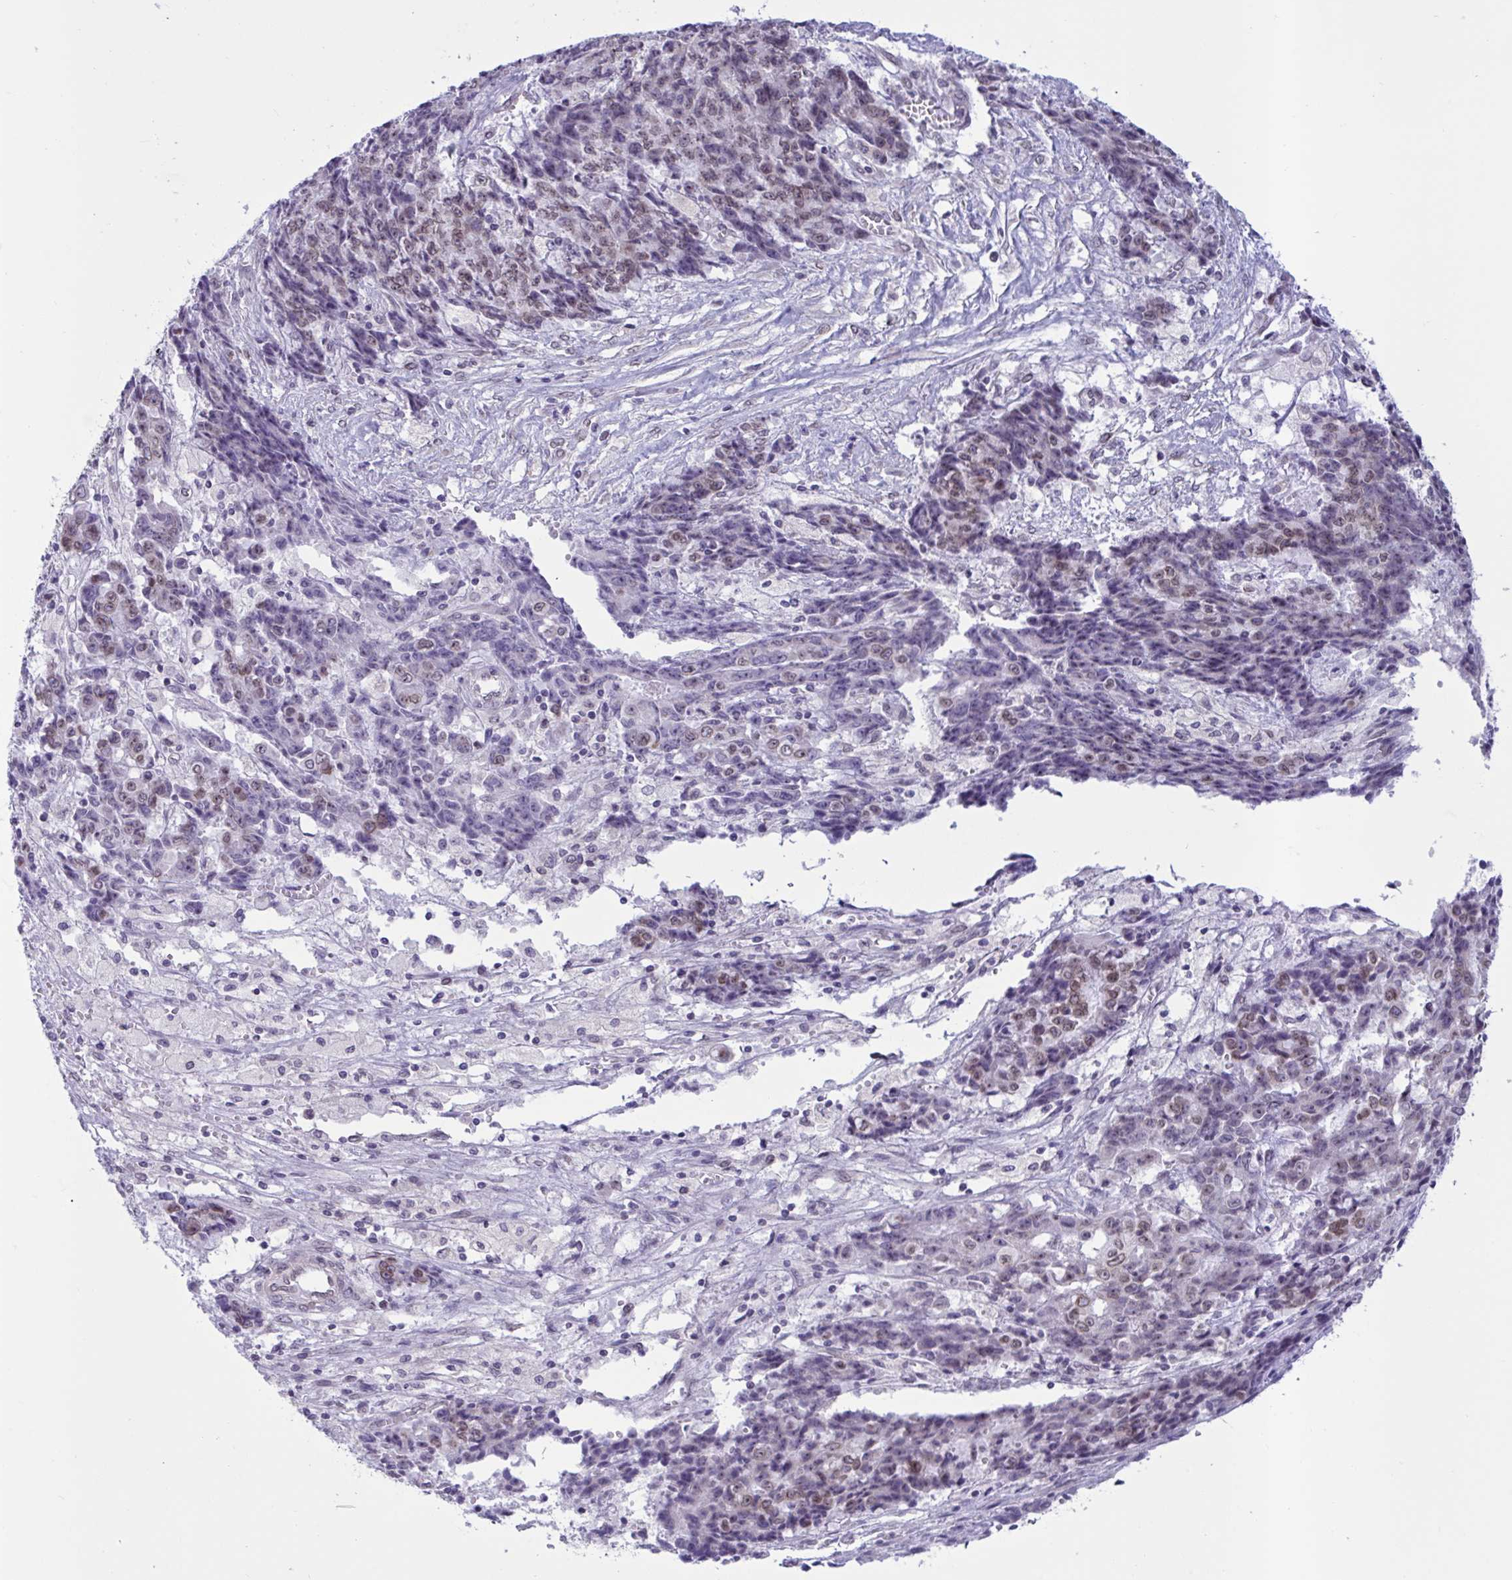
{"staining": {"intensity": "weak", "quantity": "25%-75%", "location": "nuclear"}, "tissue": "ovarian cancer", "cell_type": "Tumor cells", "image_type": "cancer", "snomed": [{"axis": "morphology", "description": "Carcinoma, endometroid"}, {"axis": "topography", "description": "Ovary"}], "caption": "This histopathology image demonstrates endometroid carcinoma (ovarian) stained with immunohistochemistry to label a protein in brown. The nuclear of tumor cells show weak positivity for the protein. Nuclei are counter-stained blue.", "gene": "DOCK11", "patient": {"sex": "female", "age": 42}}